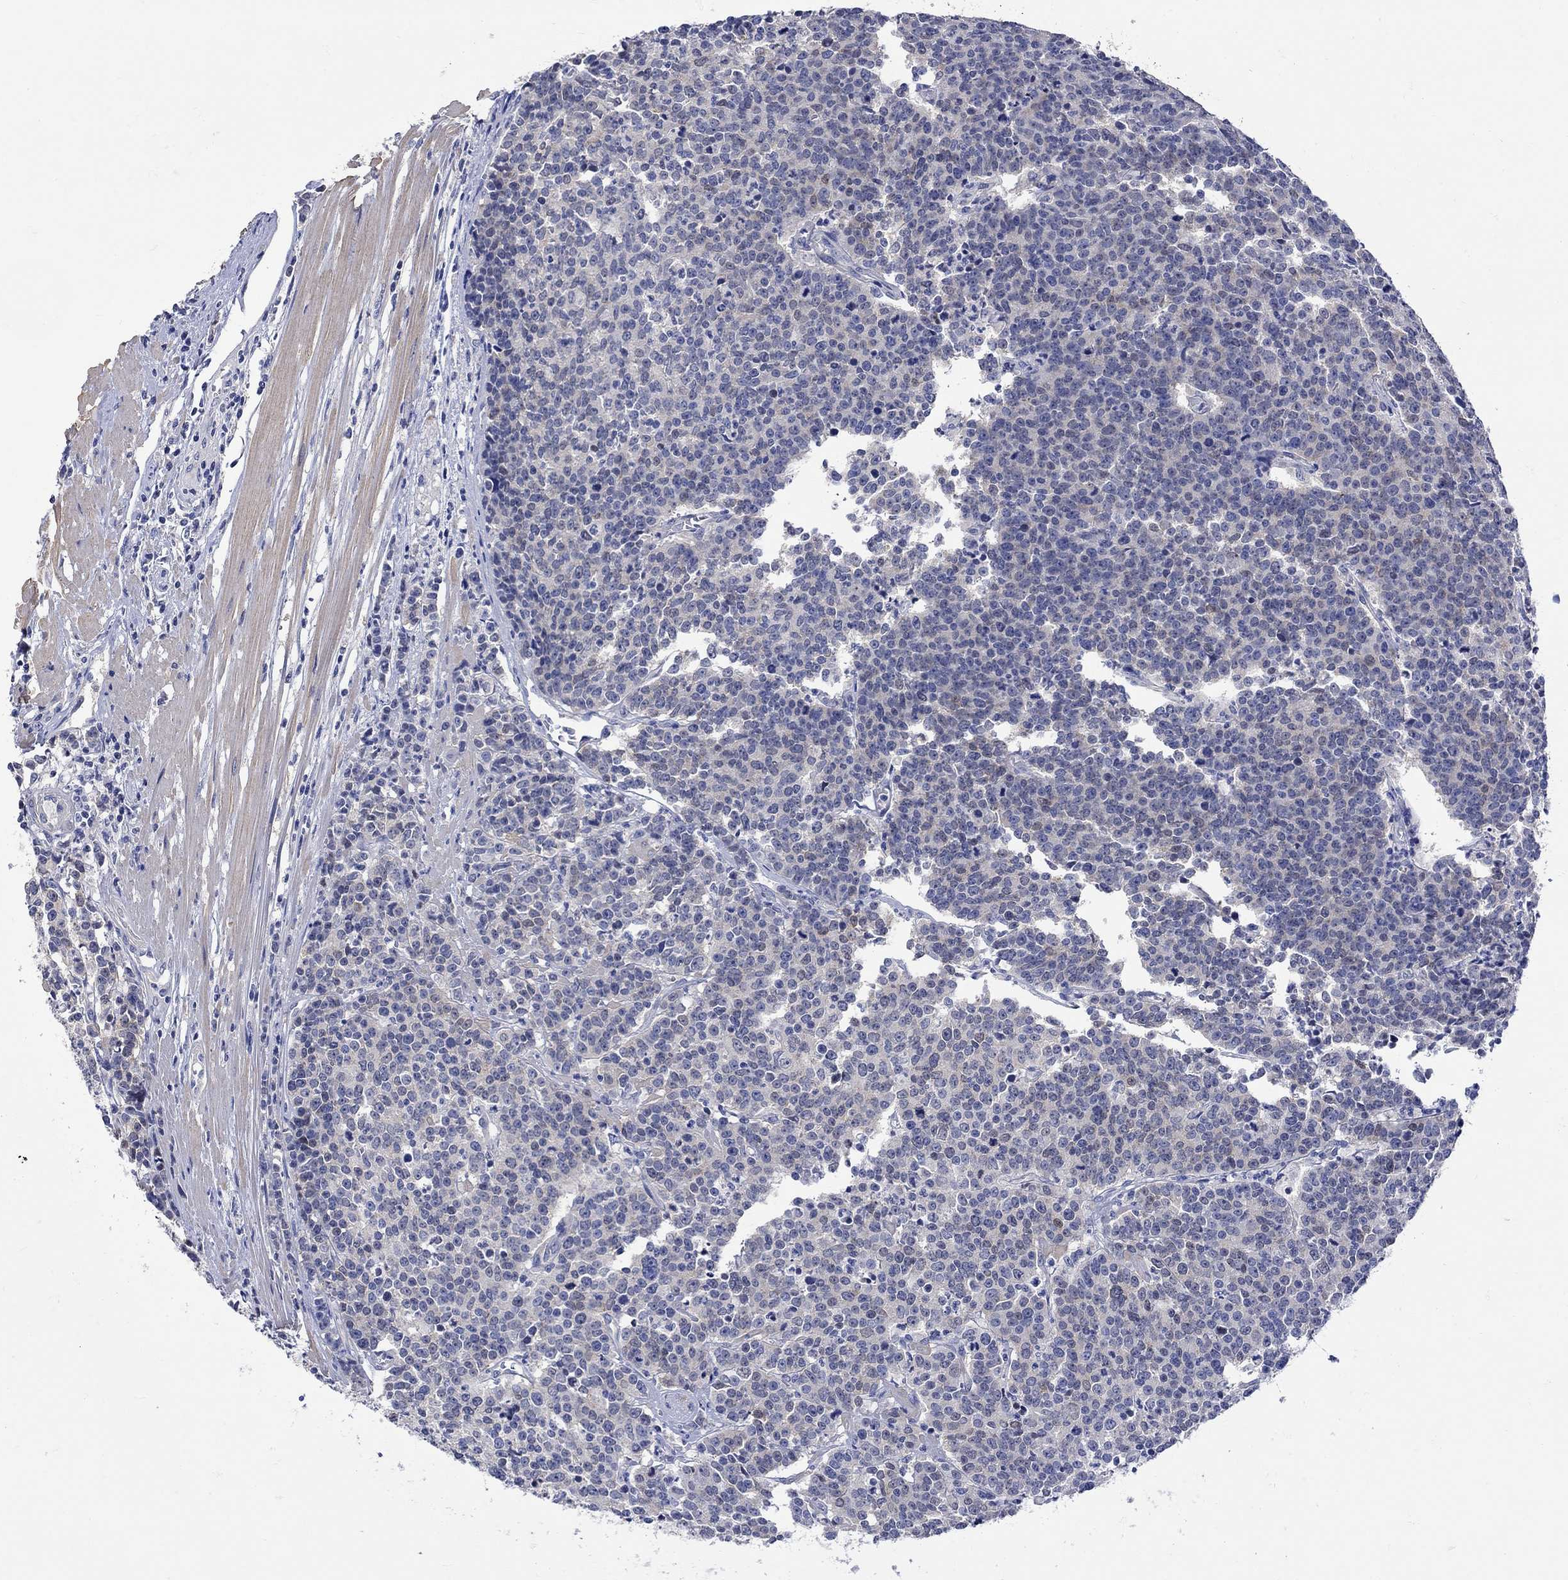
{"staining": {"intensity": "negative", "quantity": "none", "location": "none"}, "tissue": "prostate cancer", "cell_type": "Tumor cells", "image_type": "cancer", "snomed": [{"axis": "morphology", "description": "Adenocarcinoma, NOS"}, {"axis": "topography", "description": "Prostate"}], "caption": "Immunohistochemistry (IHC) of prostate cancer (adenocarcinoma) shows no expression in tumor cells.", "gene": "MSI1", "patient": {"sex": "male", "age": 67}}